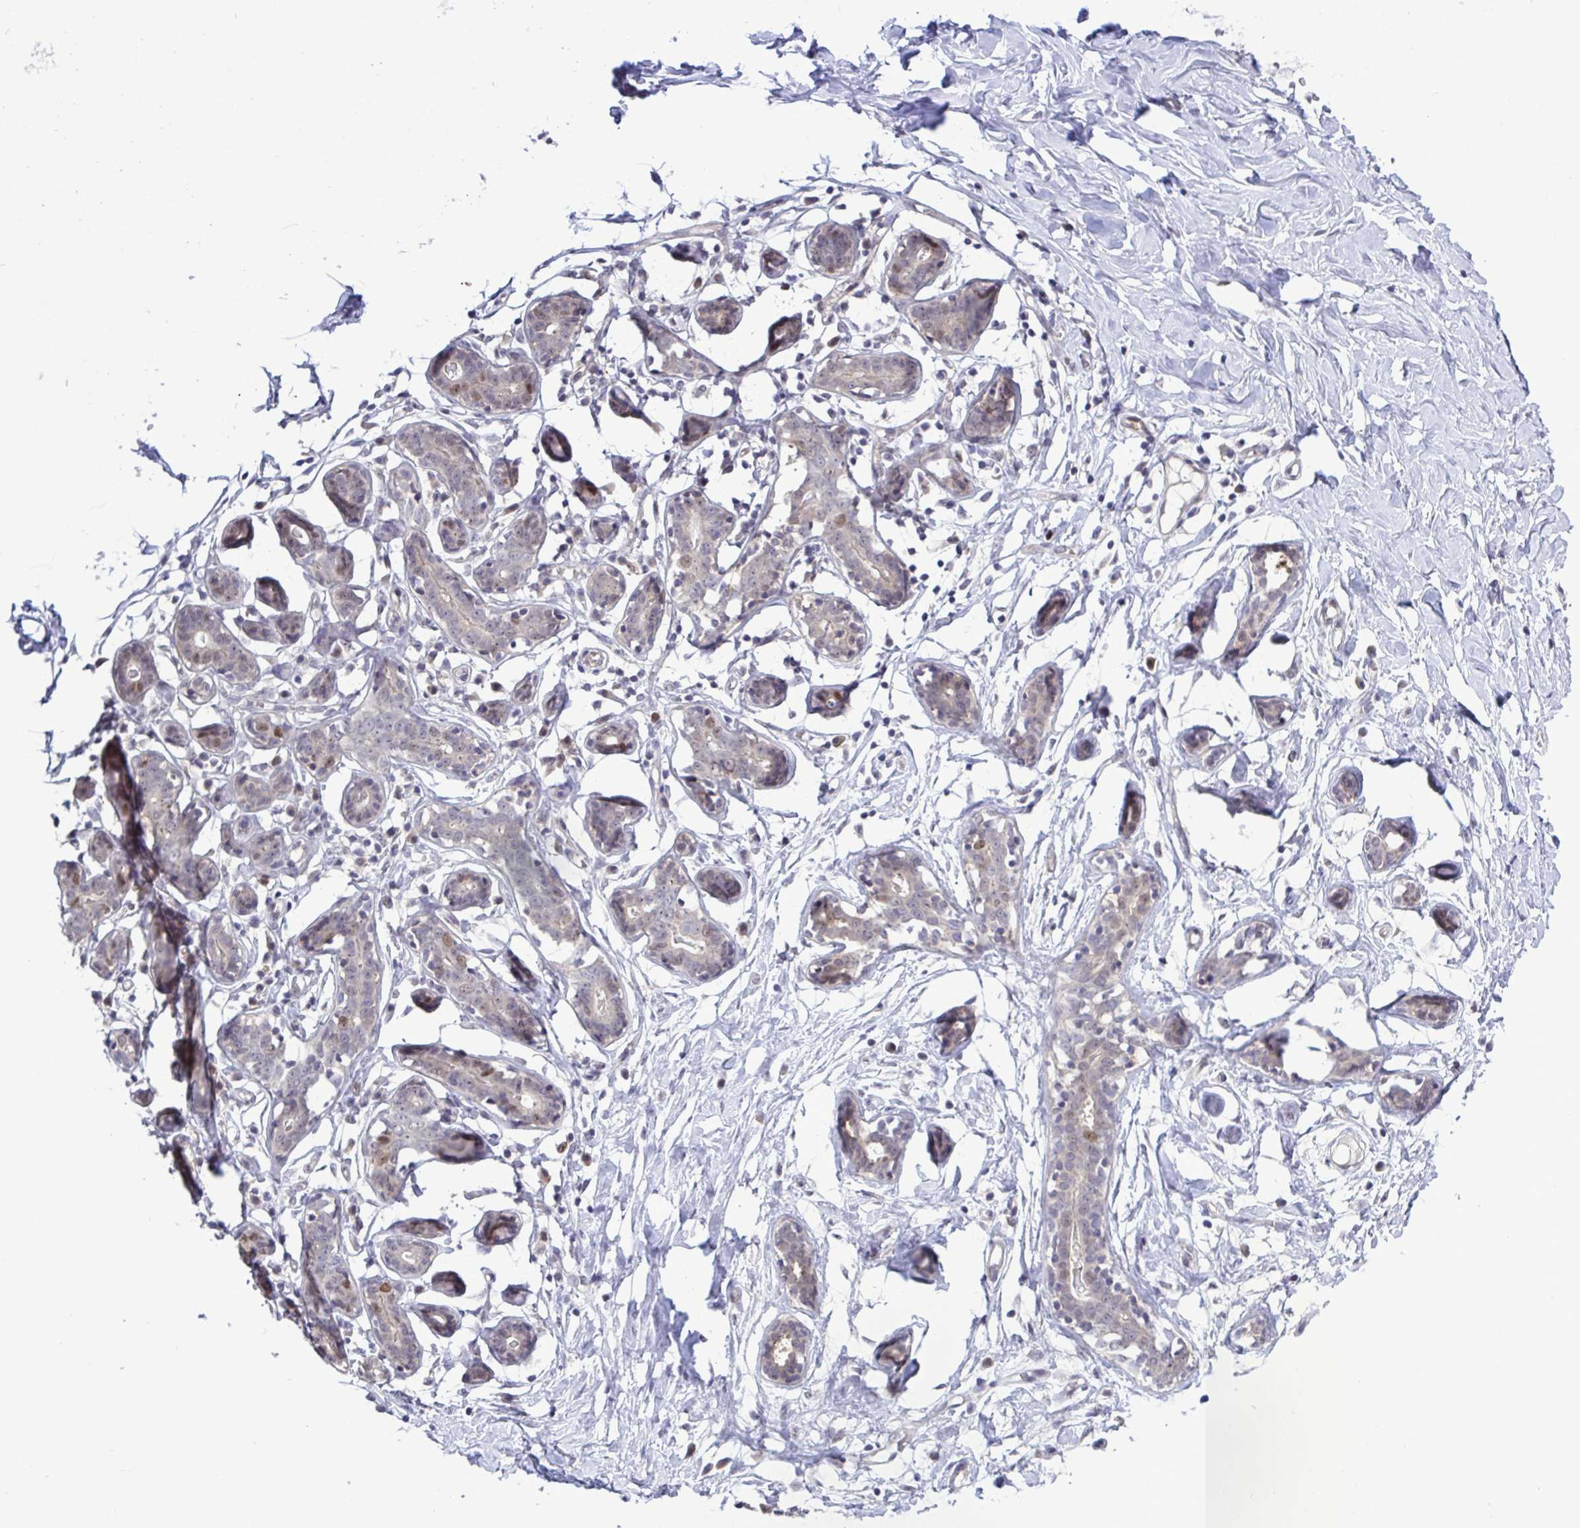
{"staining": {"intensity": "negative", "quantity": "none", "location": "none"}, "tissue": "breast", "cell_type": "Adipocytes", "image_type": "normal", "snomed": [{"axis": "morphology", "description": "Normal tissue, NOS"}, {"axis": "topography", "description": "Breast"}], "caption": "Adipocytes show no significant protein expression in benign breast.", "gene": "ZNF444", "patient": {"sex": "female", "age": 27}}